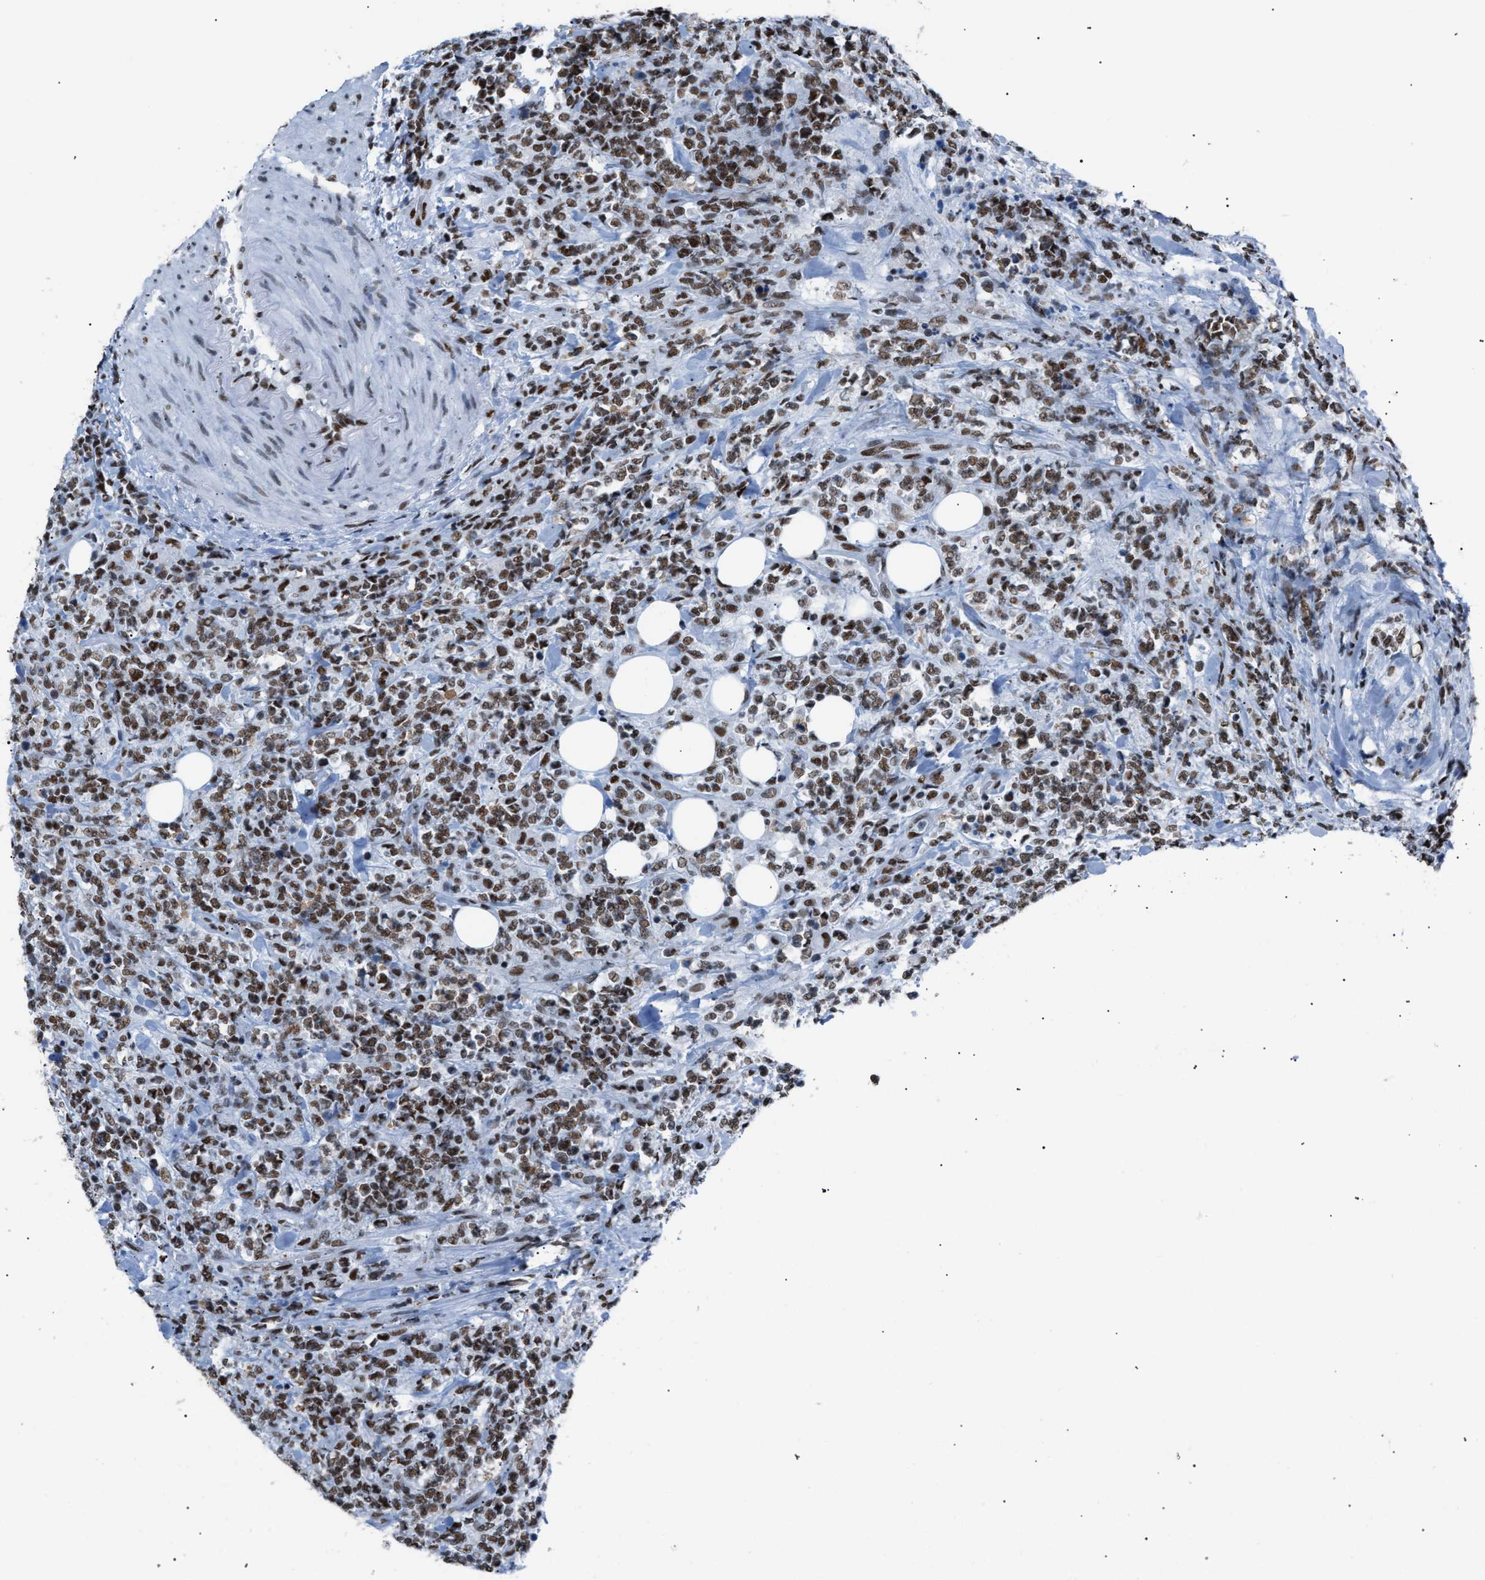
{"staining": {"intensity": "moderate", "quantity": ">75%", "location": "nuclear"}, "tissue": "lymphoma", "cell_type": "Tumor cells", "image_type": "cancer", "snomed": [{"axis": "morphology", "description": "Malignant lymphoma, non-Hodgkin's type, High grade"}, {"axis": "topography", "description": "Soft tissue"}], "caption": "This micrograph shows immunohistochemistry staining of lymphoma, with medium moderate nuclear staining in about >75% of tumor cells.", "gene": "CCAR2", "patient": {"sex": "male", "age": 18}}